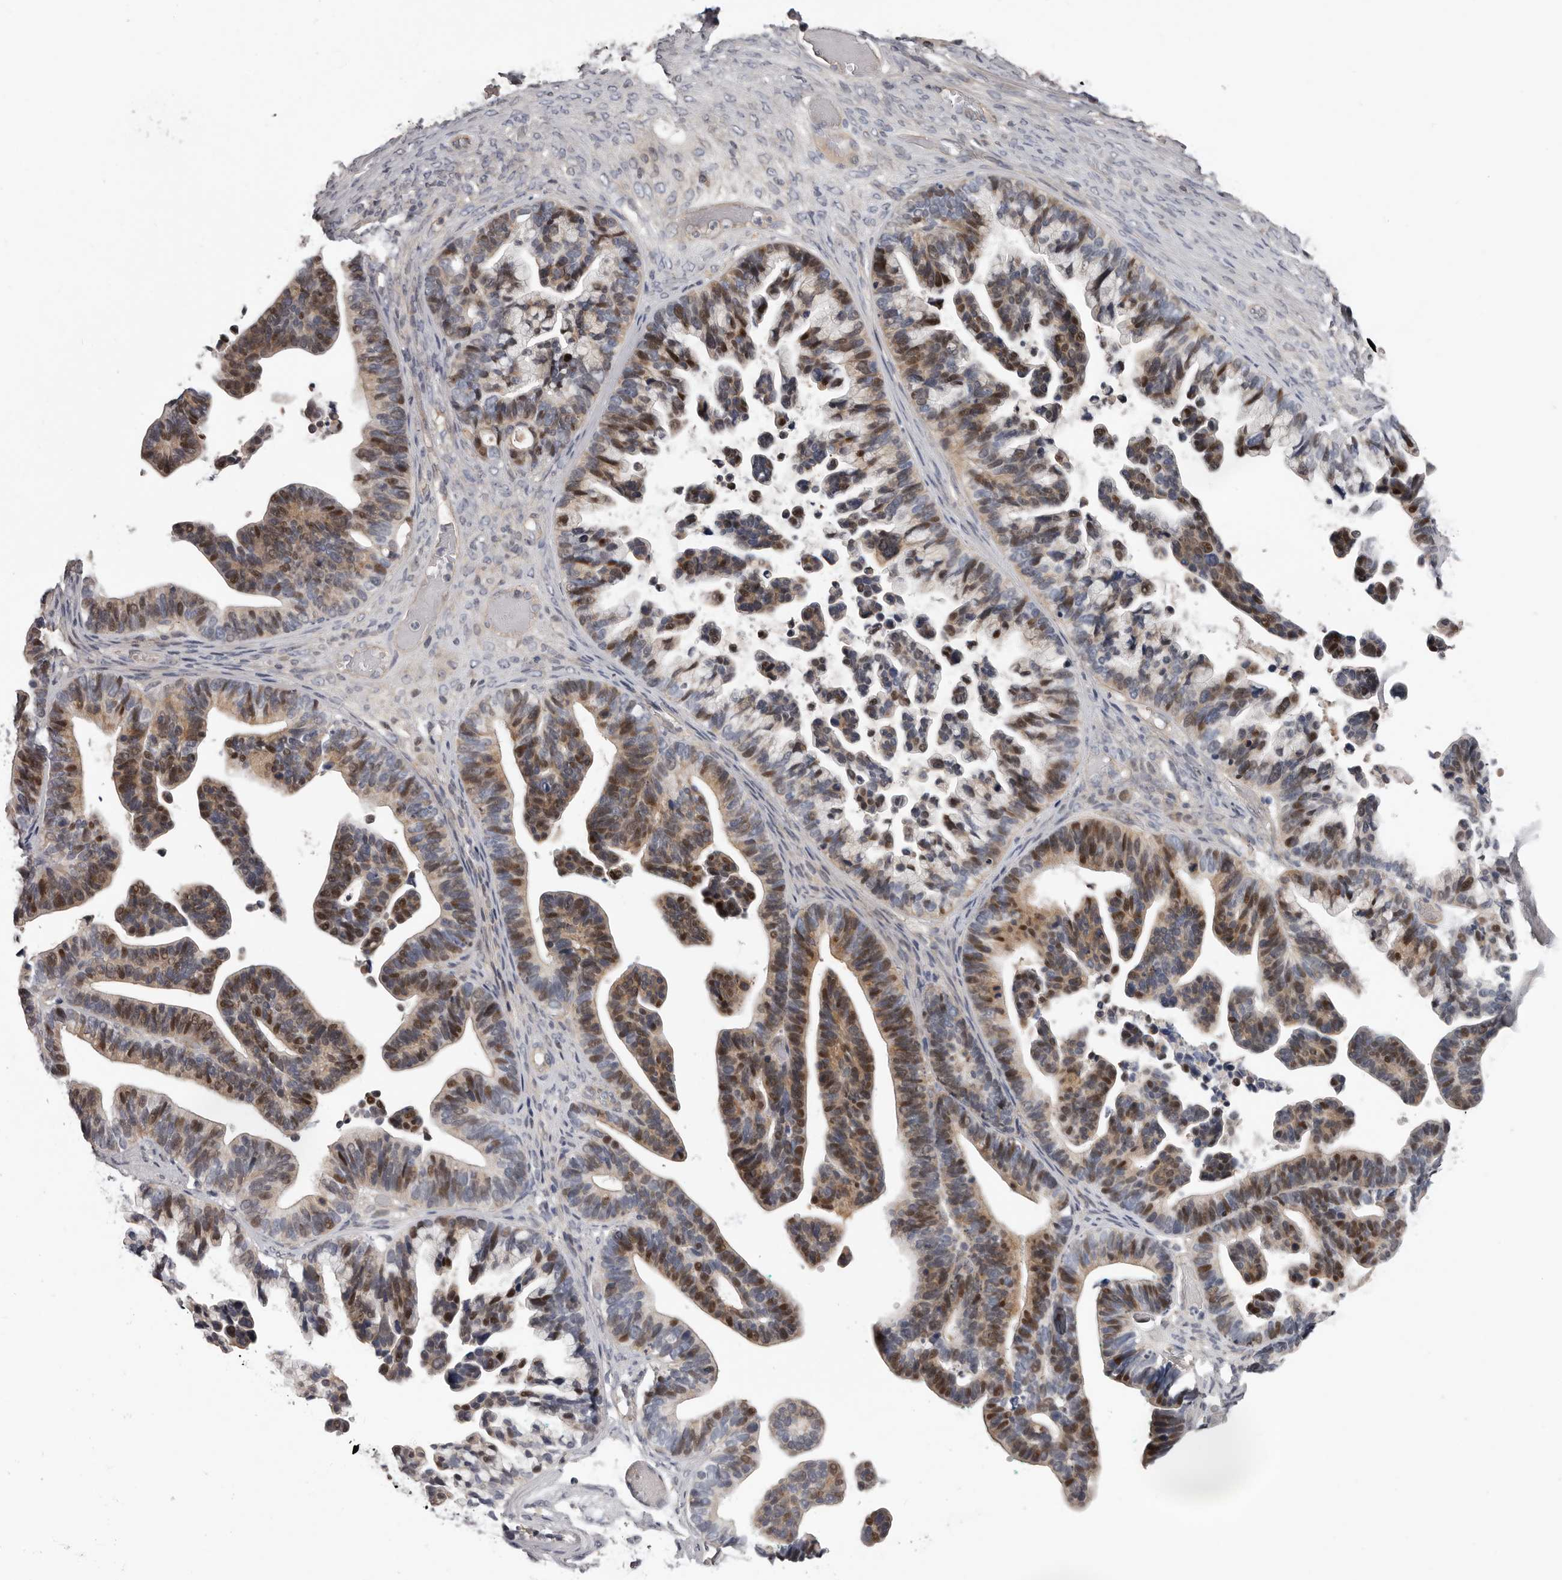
{"staining": {"intensity": "moderate", "quantity": ">75%", "location": "cytoplasmic/membranous,nuclear"}, "tissue": "ovarian cancer", "cell_type": "Tumor cells", "image_type": "cancer", "snomed": [{"axis": "morphology", "description": "Cystadenocarcinoma, serous, NOS"}, {"axis": "topography", "description": "Ovary"}], "caption": "Brown immunohistochemical staining in human serous cystadenocarcinoma (ovarian) shows moderate cytoplasmic/membranous and nuclear expression in approximately >75% of tumor cells.", "gene": "RNF217", "patient": {"sex": "female", "age": 56}}